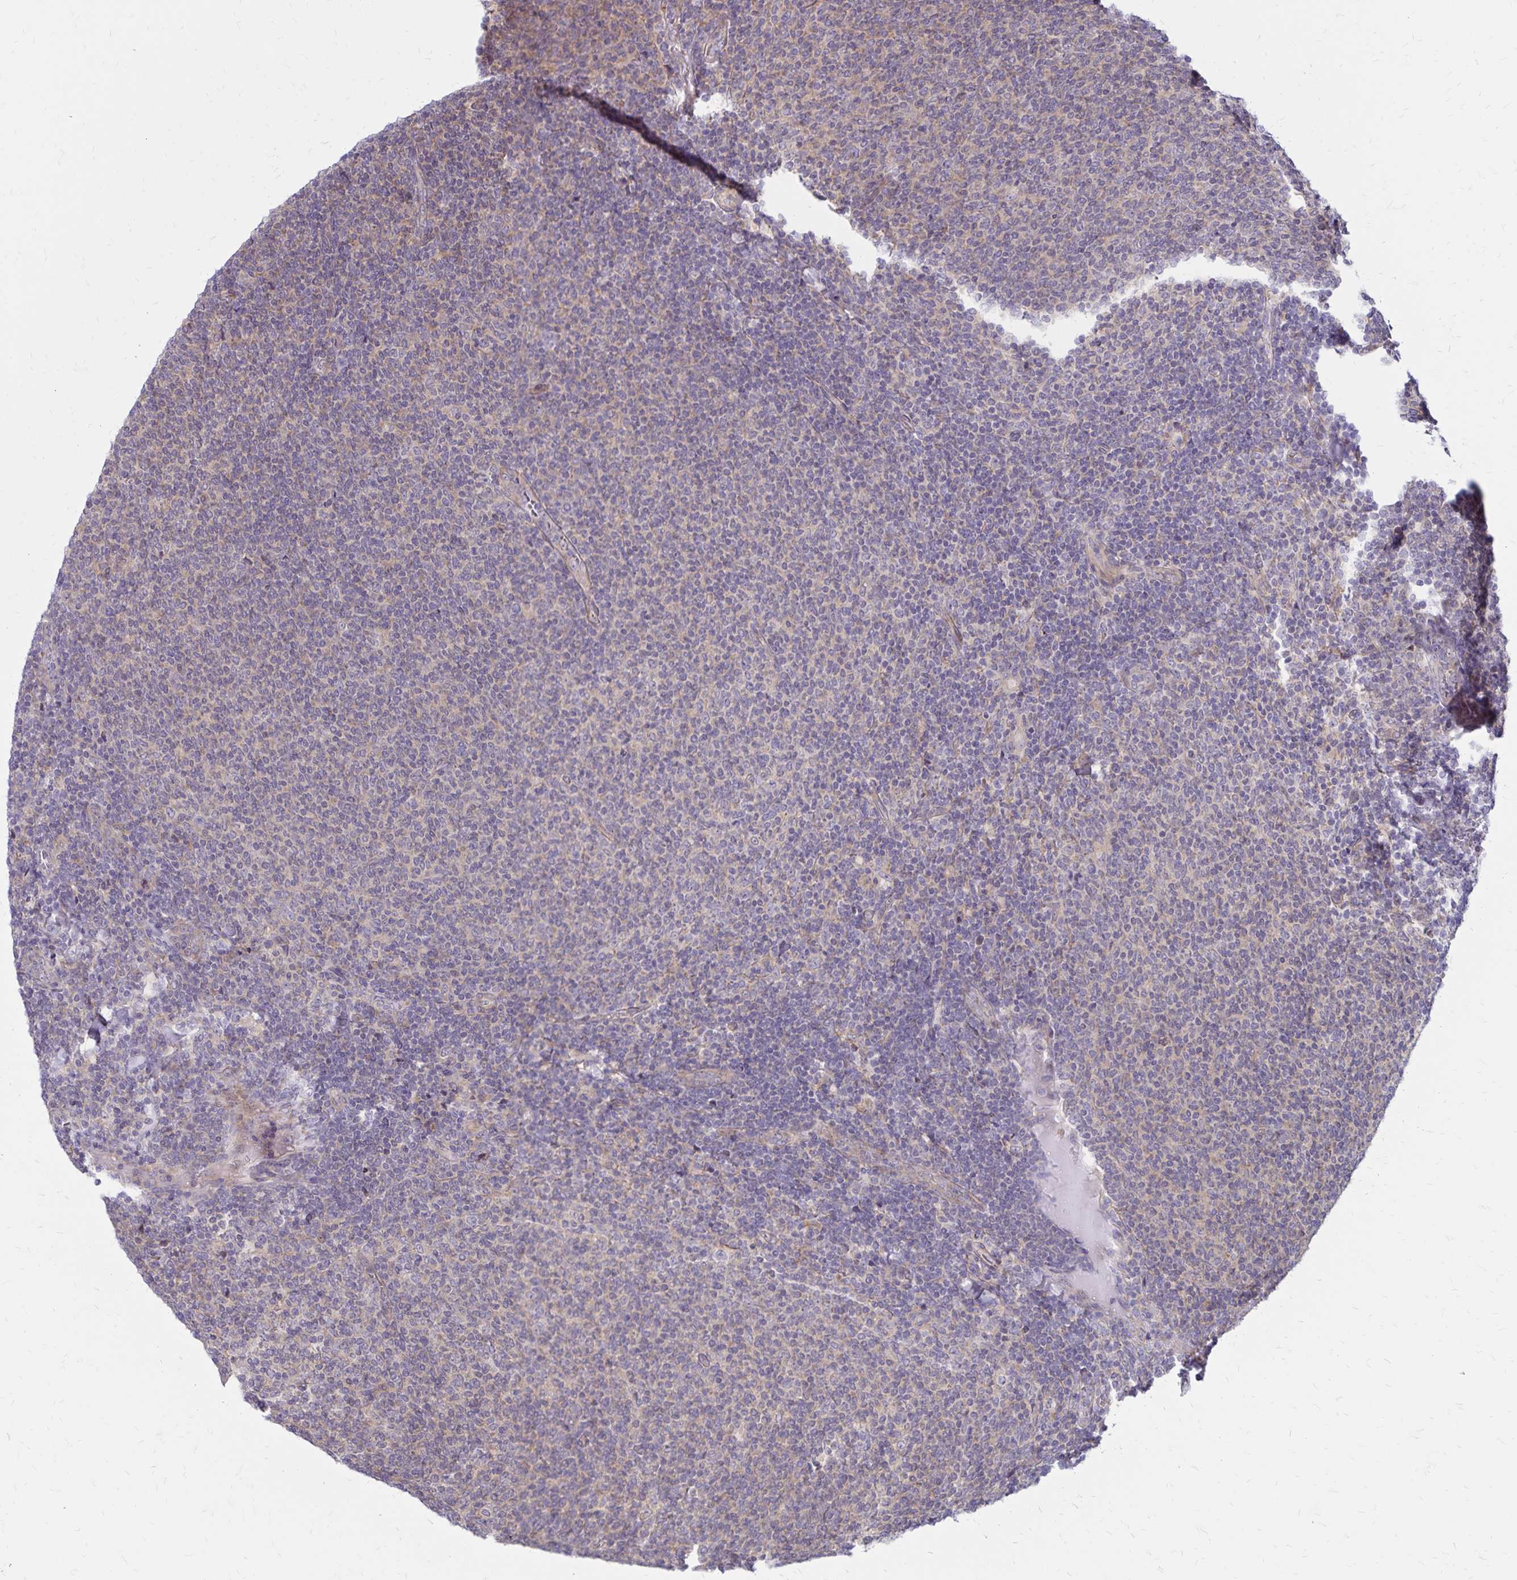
{"staining": {"intensity": "negative", "quantity": "none", "location": "none"}, "tissue": "lymphoma", "cell_type": "Tumor cells", "image_type": "cancer", "snomed": [{"axis": "morphology", "description": "Malignant lymphoma, non-Hodgkin's type, Low grade"}, {"axis": "topography", "description": "Lymph node"}], "caption": "The photomicrograph exhibits no staining of tumor cells in lymphoma. (Stains: DAB IHC with hematoxylin counter stain, Microscopy: brightfield microscopy at high magnification).", "gene": "FSD1", "patient": {"sex": "male", "age": 52}}